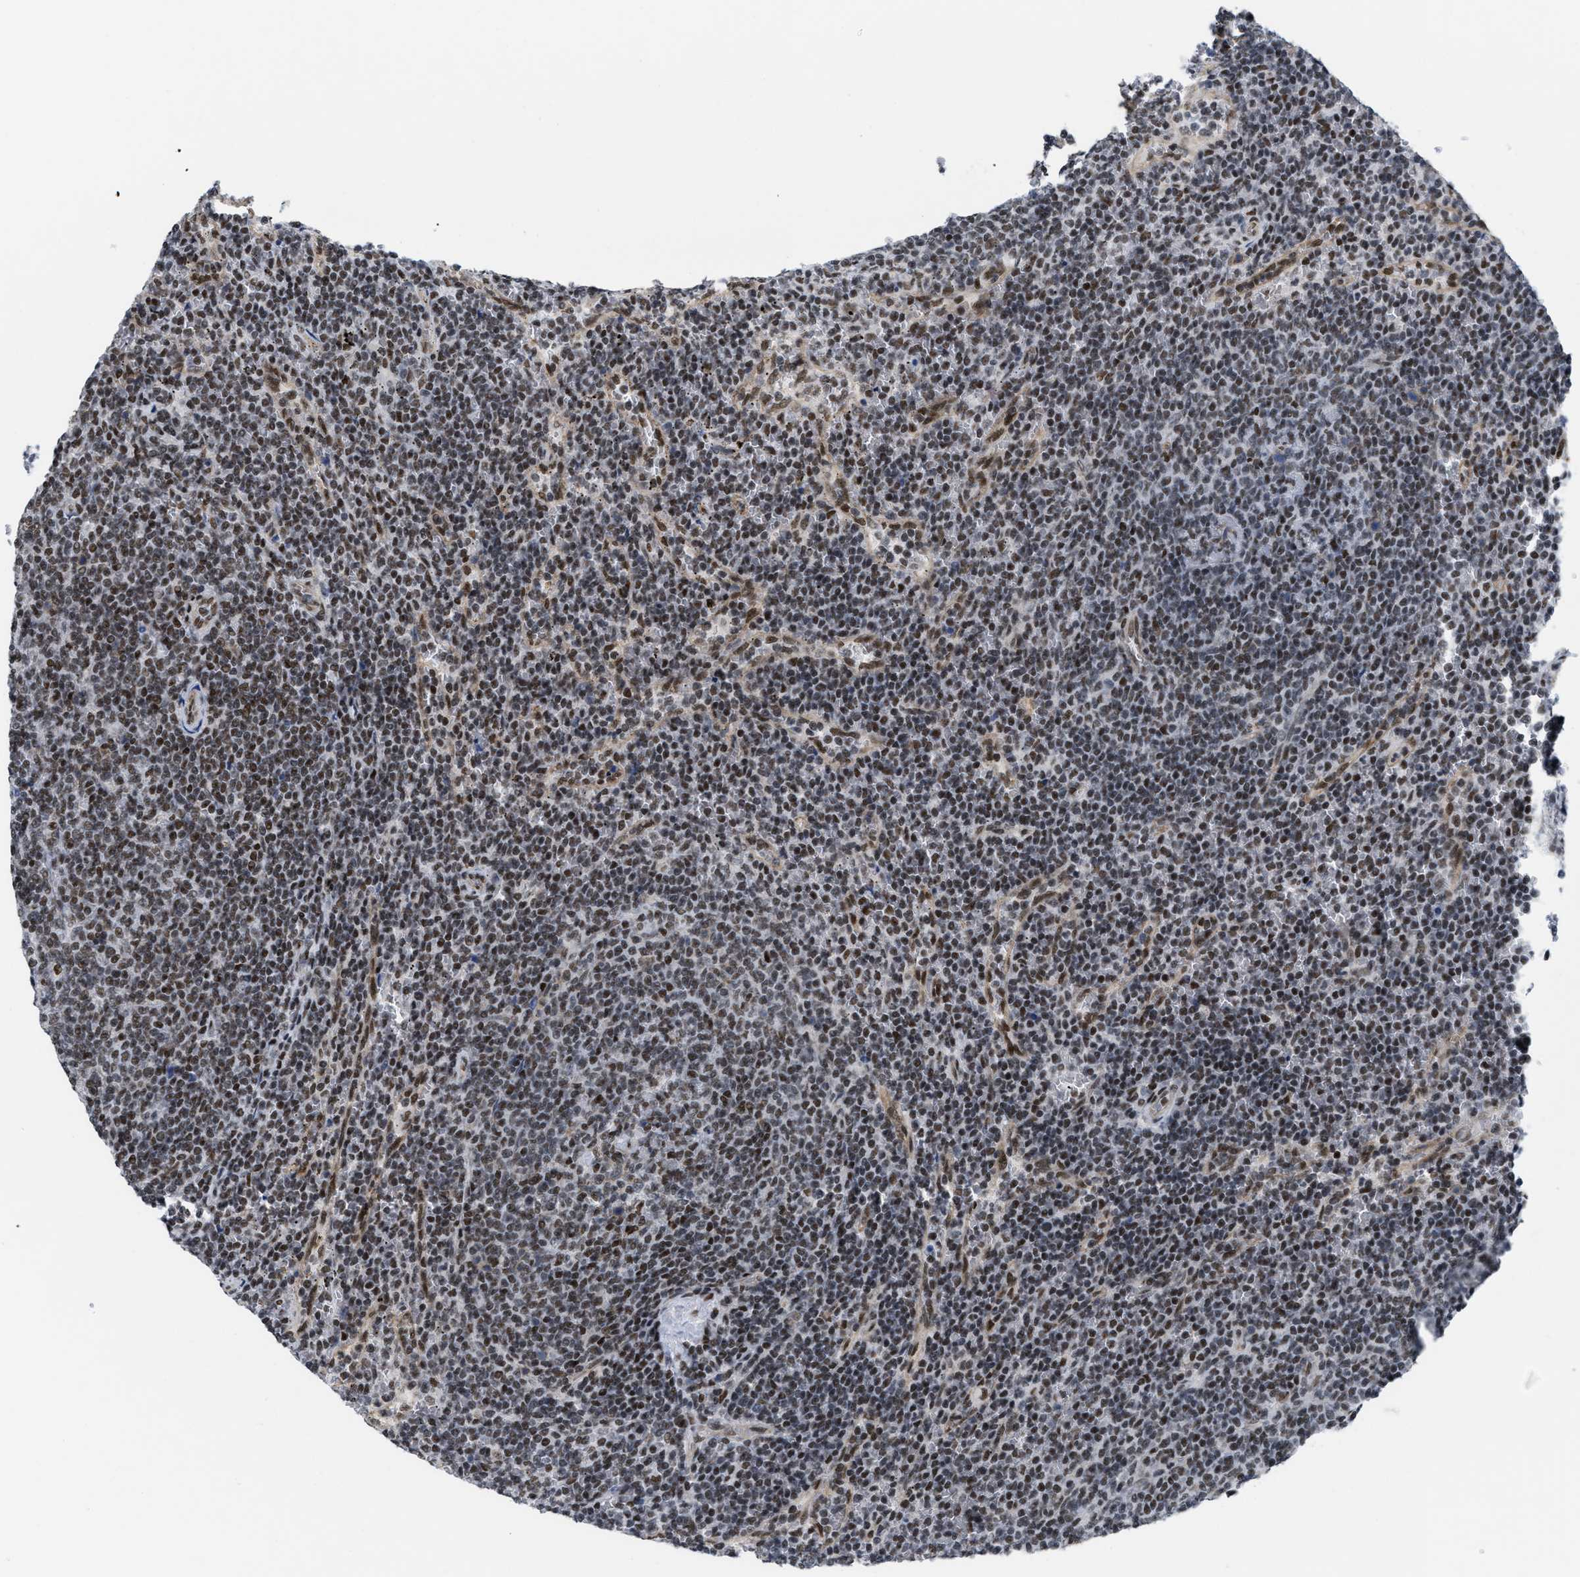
{"staining": {"intensity": "moderate", "quantity": ">75%", "location": "nuclear"}, "tissue": "lymphoma", "cell_type": "Tumor cells", "image_type": "cancer", "snomed": [{"axis": "morphology", "description": "Malignant lymphoma, non-Hodgkin's type, Low grade"}, {"axis": "topography", "description": "Spleen"}], "caption": "Malignant lymphoma, non-Hodgkin's type (low-grade) was stained to show a protein in brown. There is medium levels of moderate nuclear expression in about >75% of tumor cells.", "gene": "MIER1", "patient": {"sex": "female", "age": 50}}